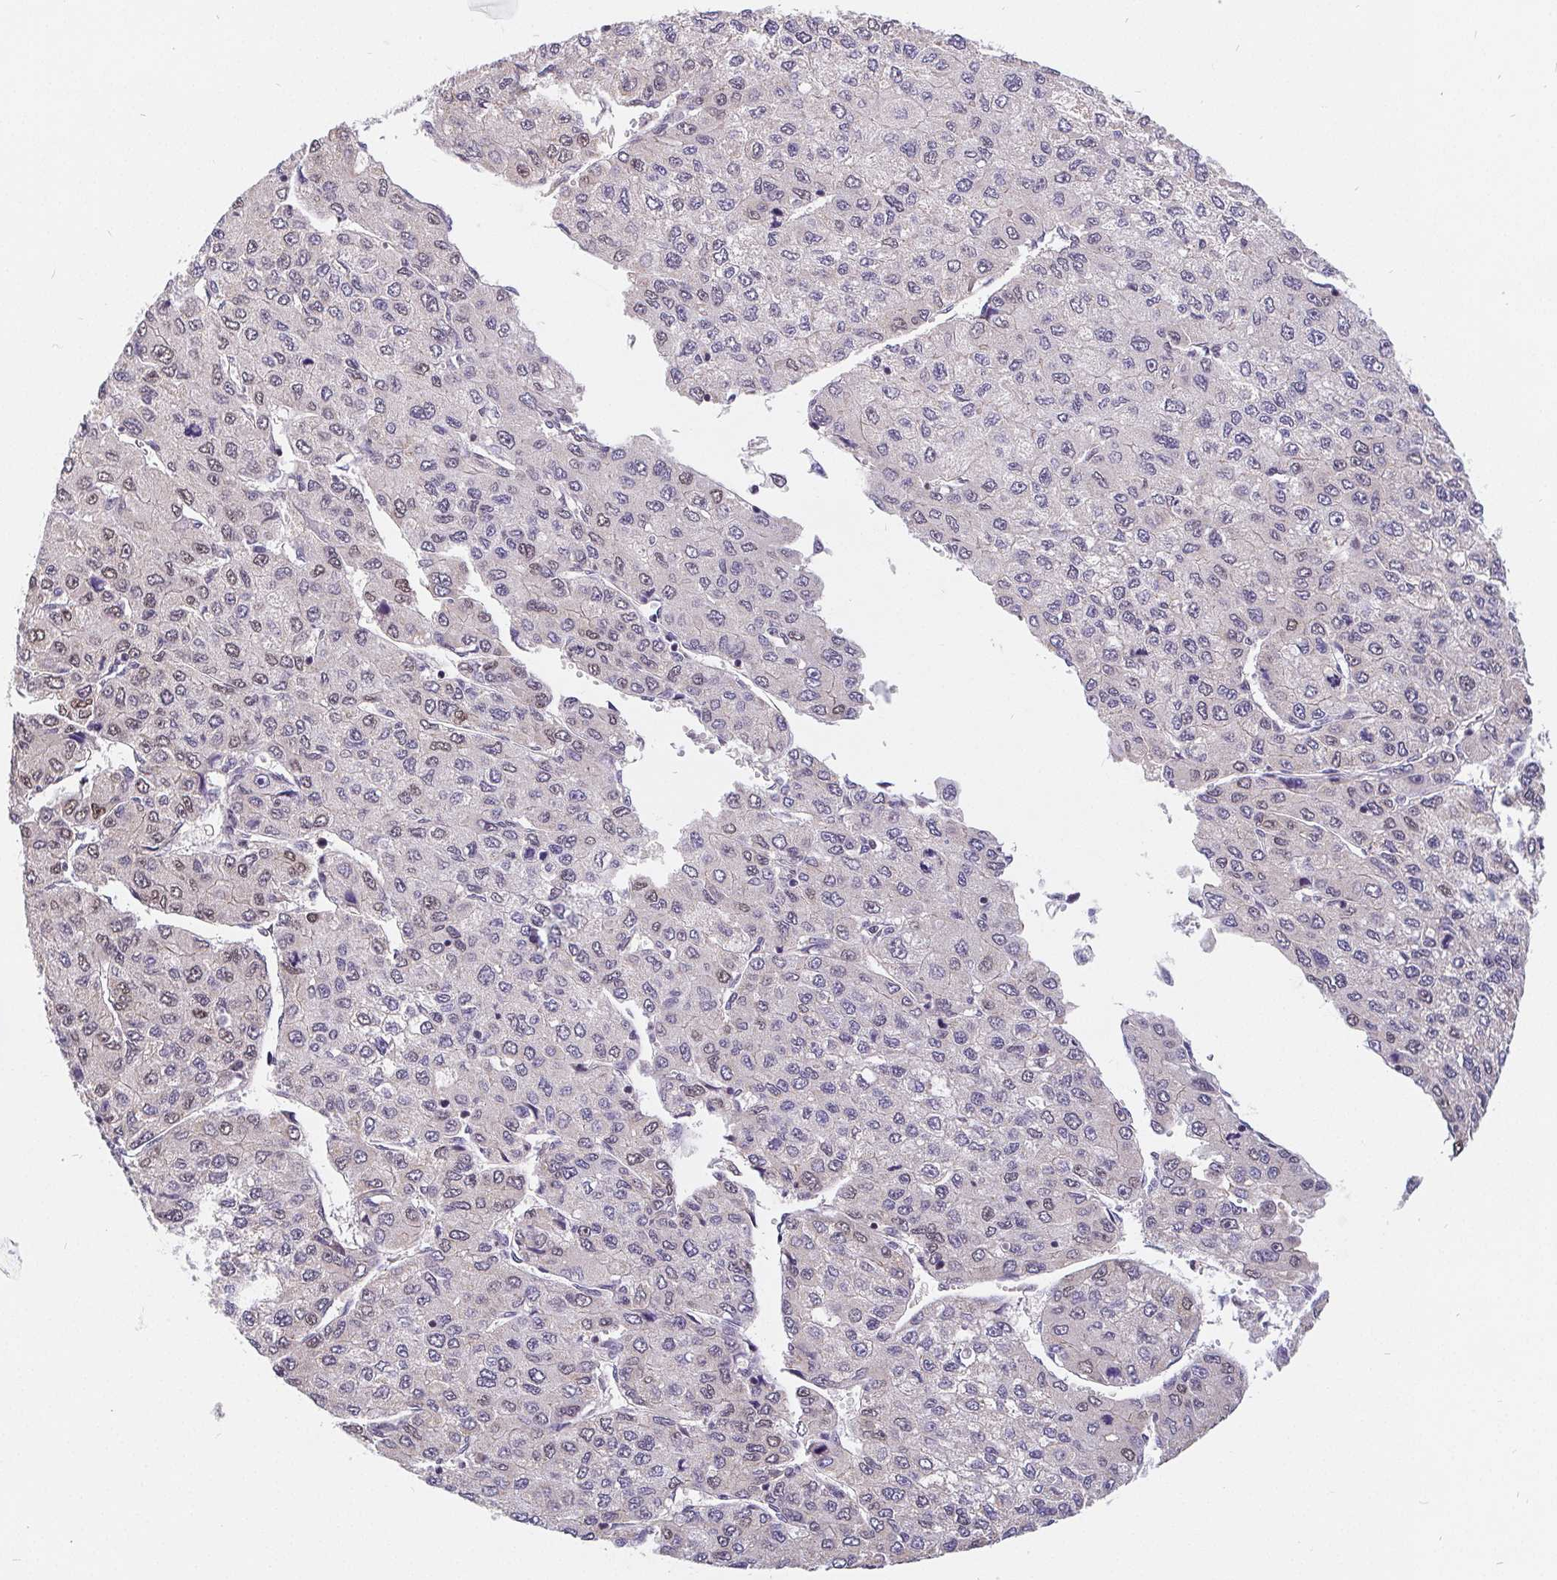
{"staining": {"intensity": "weak", "quantity": "<25%", "location": "nuclear"}, "tissue": "liver cancer", "cell_type": "Tumor cells", "image_type": "cancer", "snomed": [{"axis": "morphology", "description": "Carcinoma, Hepatocellular, NOS"}, {"axis": "topography", "description": "Liver"}], "caption": "A high-resolution image shows IHC staining of liver hepatocellular carcinoma, which shows no significant expression in tumor cells.", "gene": "POU2F1", "patient": {"sex": "female", "age": 66}}